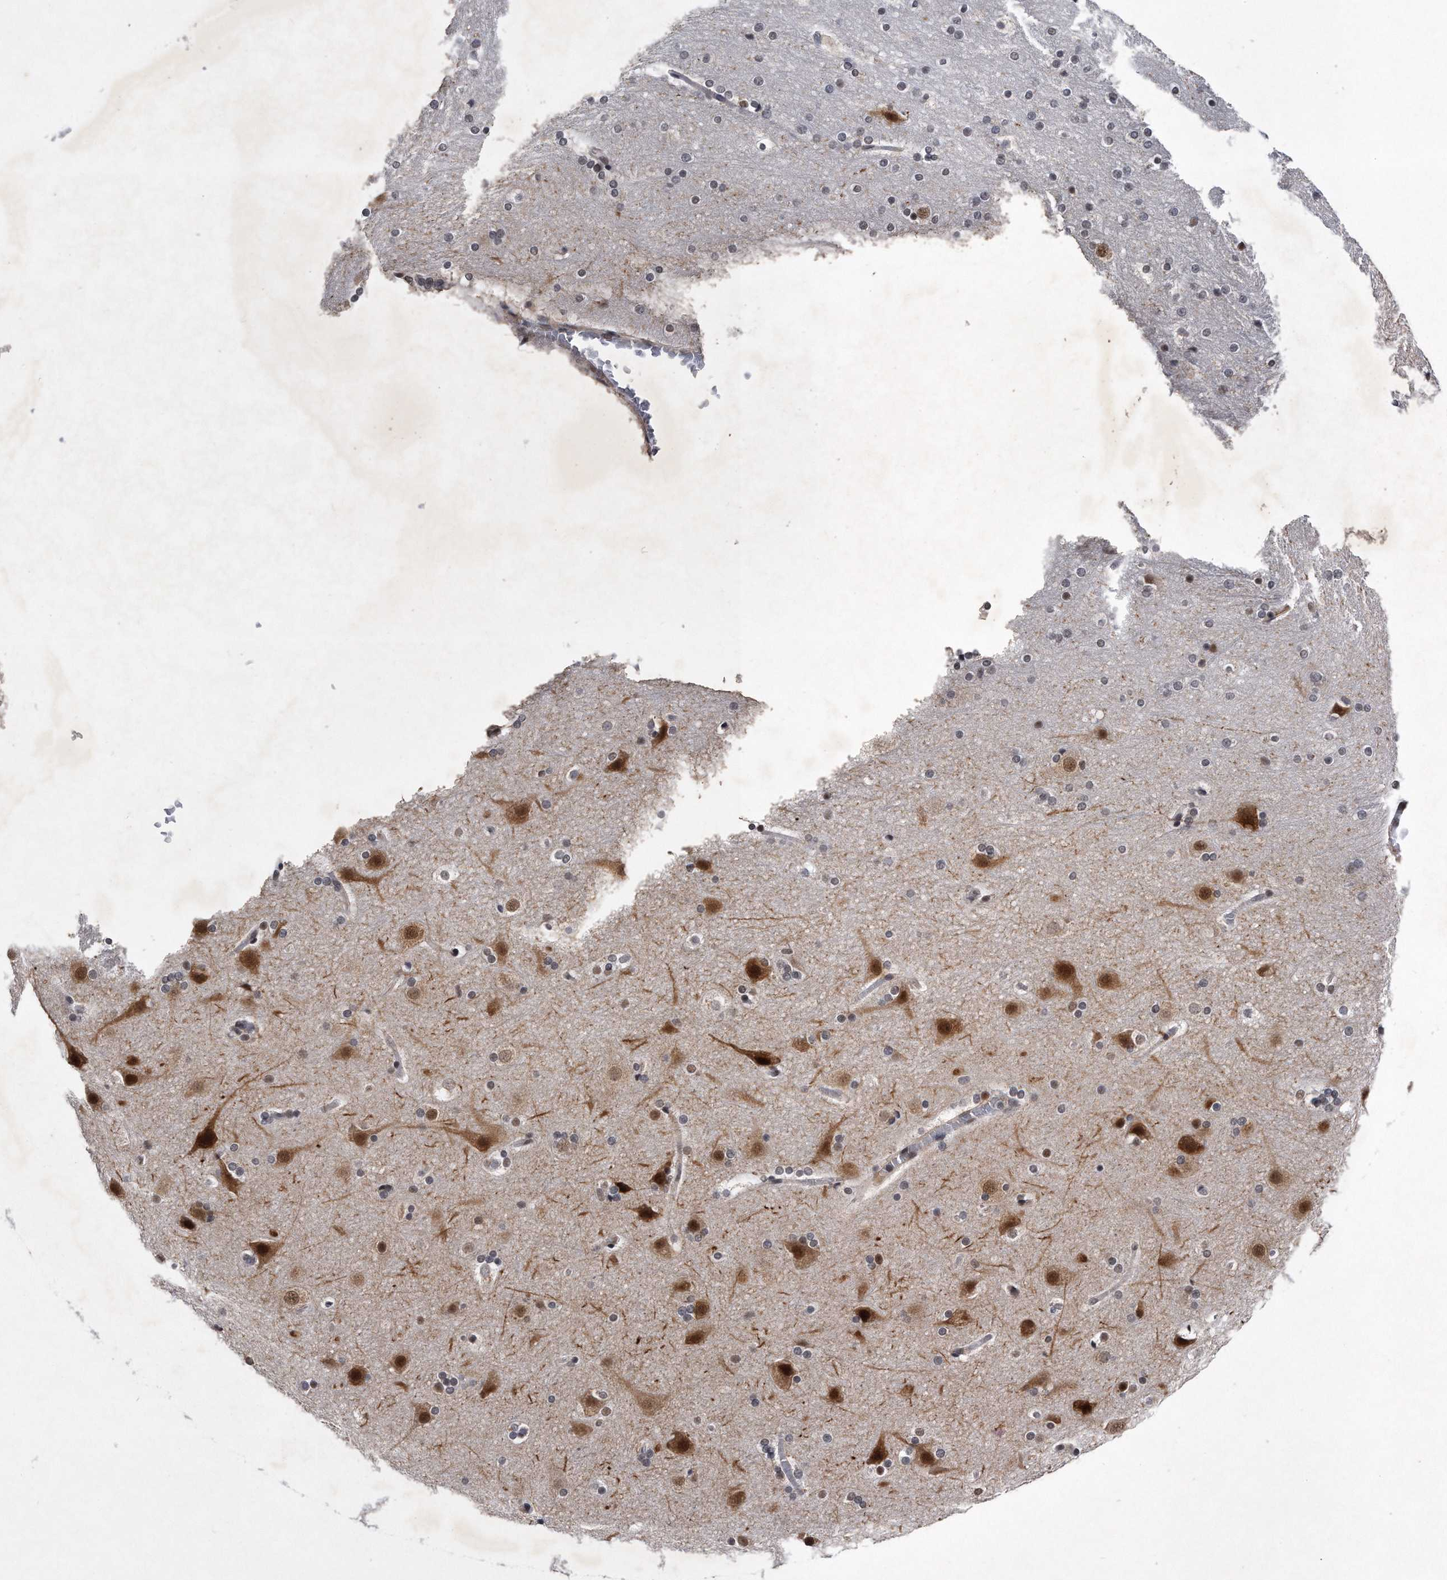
{"staining": {"intensity": "moderate", "quantity": ">75%", "location": "nuclear"}, "tissue": "cerebral cortex", "cell_type": "Endothelial cells", "image_type": "normal", "snomed": [{"axis": "morphology", "description": "Normal tissue, NOS"}, {"axis": "topography", "description": "Cerebral cortex"}], "caption": "Normal cerebral cortex exhibits moderate nuclear staining in approximately >75% of endothelial cells.", "gene": "VIRMA", "patient": {"sex": "male", "age": 57}}